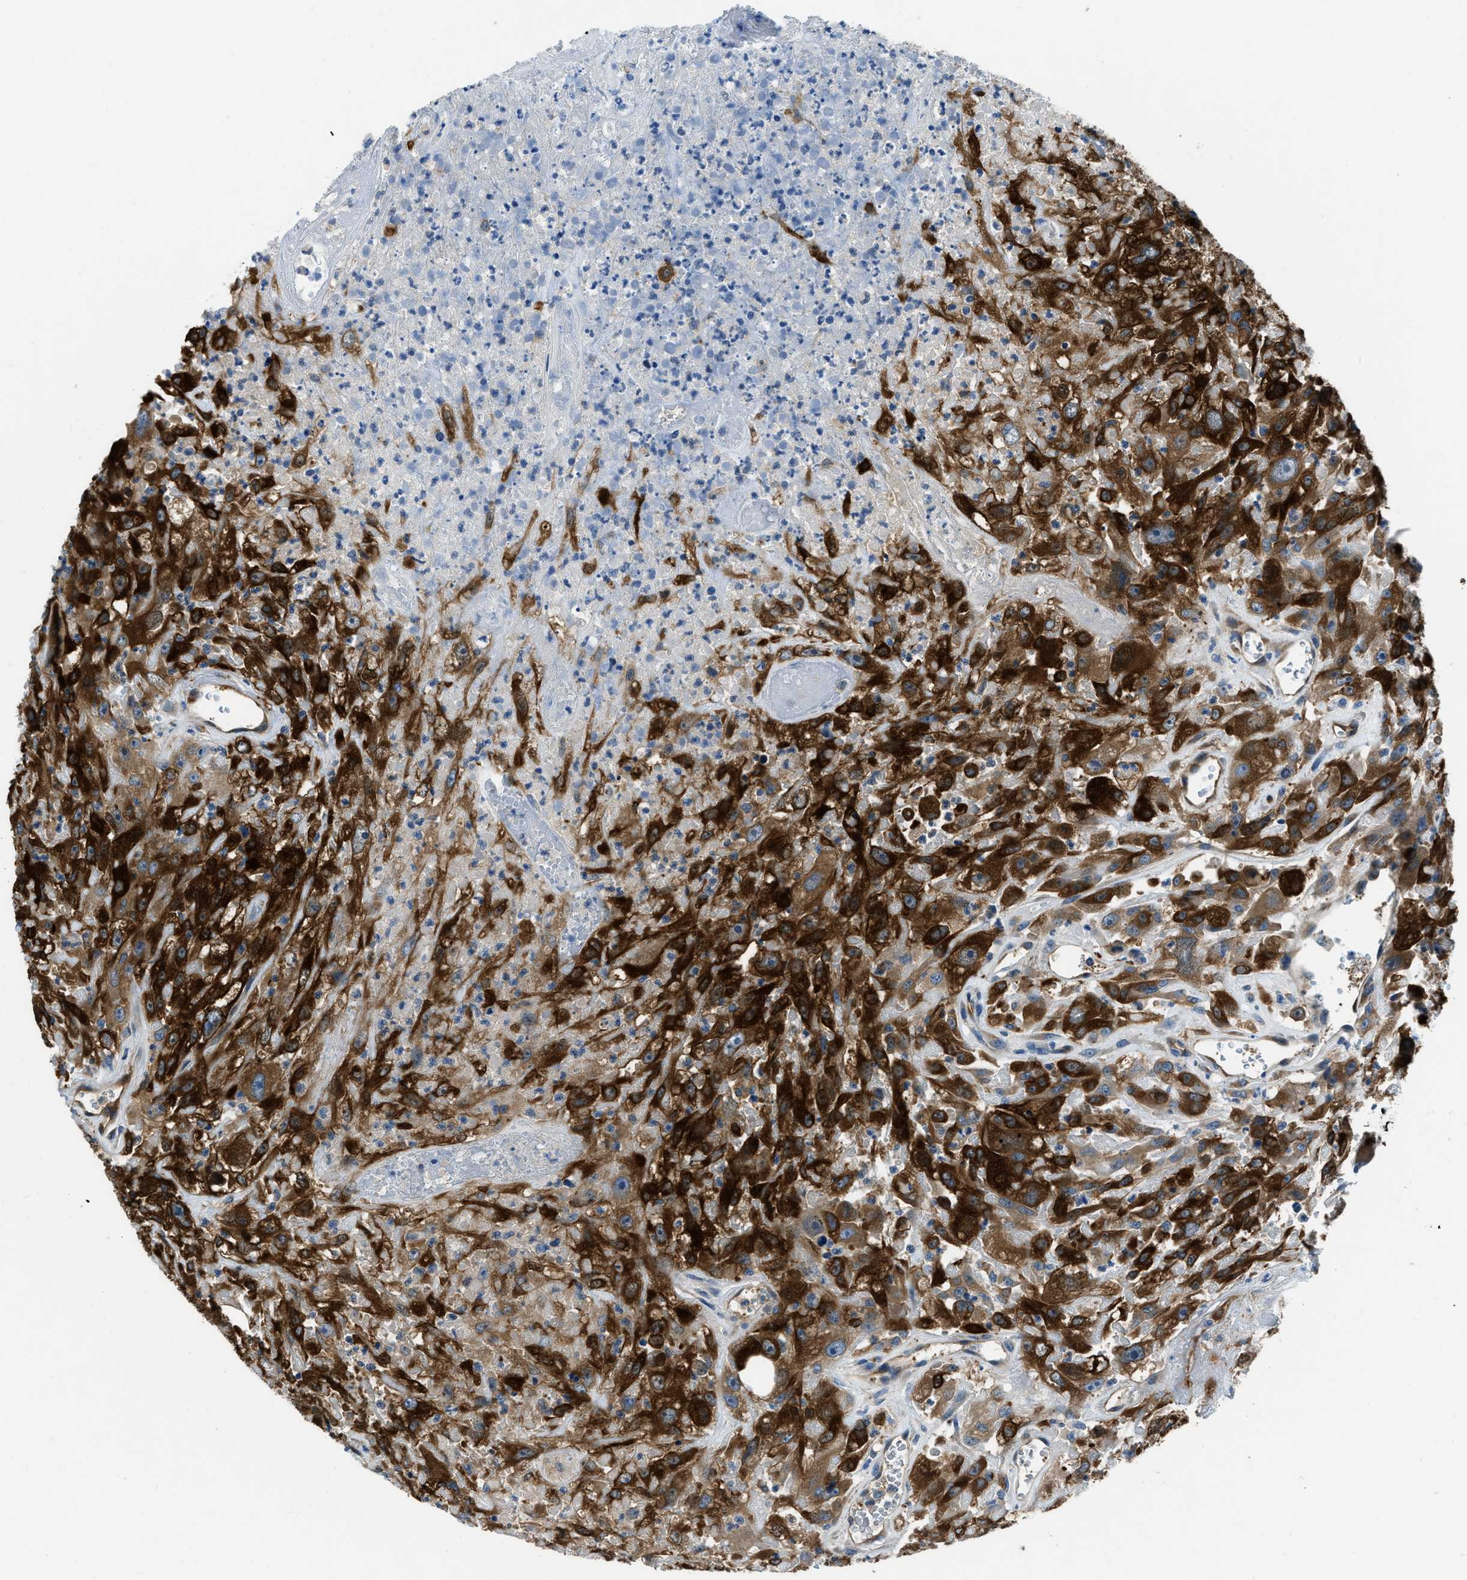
{"staining": {"intensity": "strong", "quantity": ">75%", "location": "cytoplasmic/membranous"}, "tissue": "urothelial cancer", "cell_type": "Tumor cells", "image_type": "cancer", "snomed": [{"axis": "morphology", "description": "Urothelial carcinoma, High grade"}, {"axis": "topography", "description": "Urinary bladder"}], "caption": "IHC image of neoplastic tissue: human high-grade urothelial carcinoma stained using immunohistochemistry (IHC) reveals high levels of strong protein expression localized specifically in the cytoplasmic/membranous of tumor cells, appearing as a cytoplasmic/membranous brown color.", "gene": "PFKP", "patient": {"sex": "male", "age": 46}}